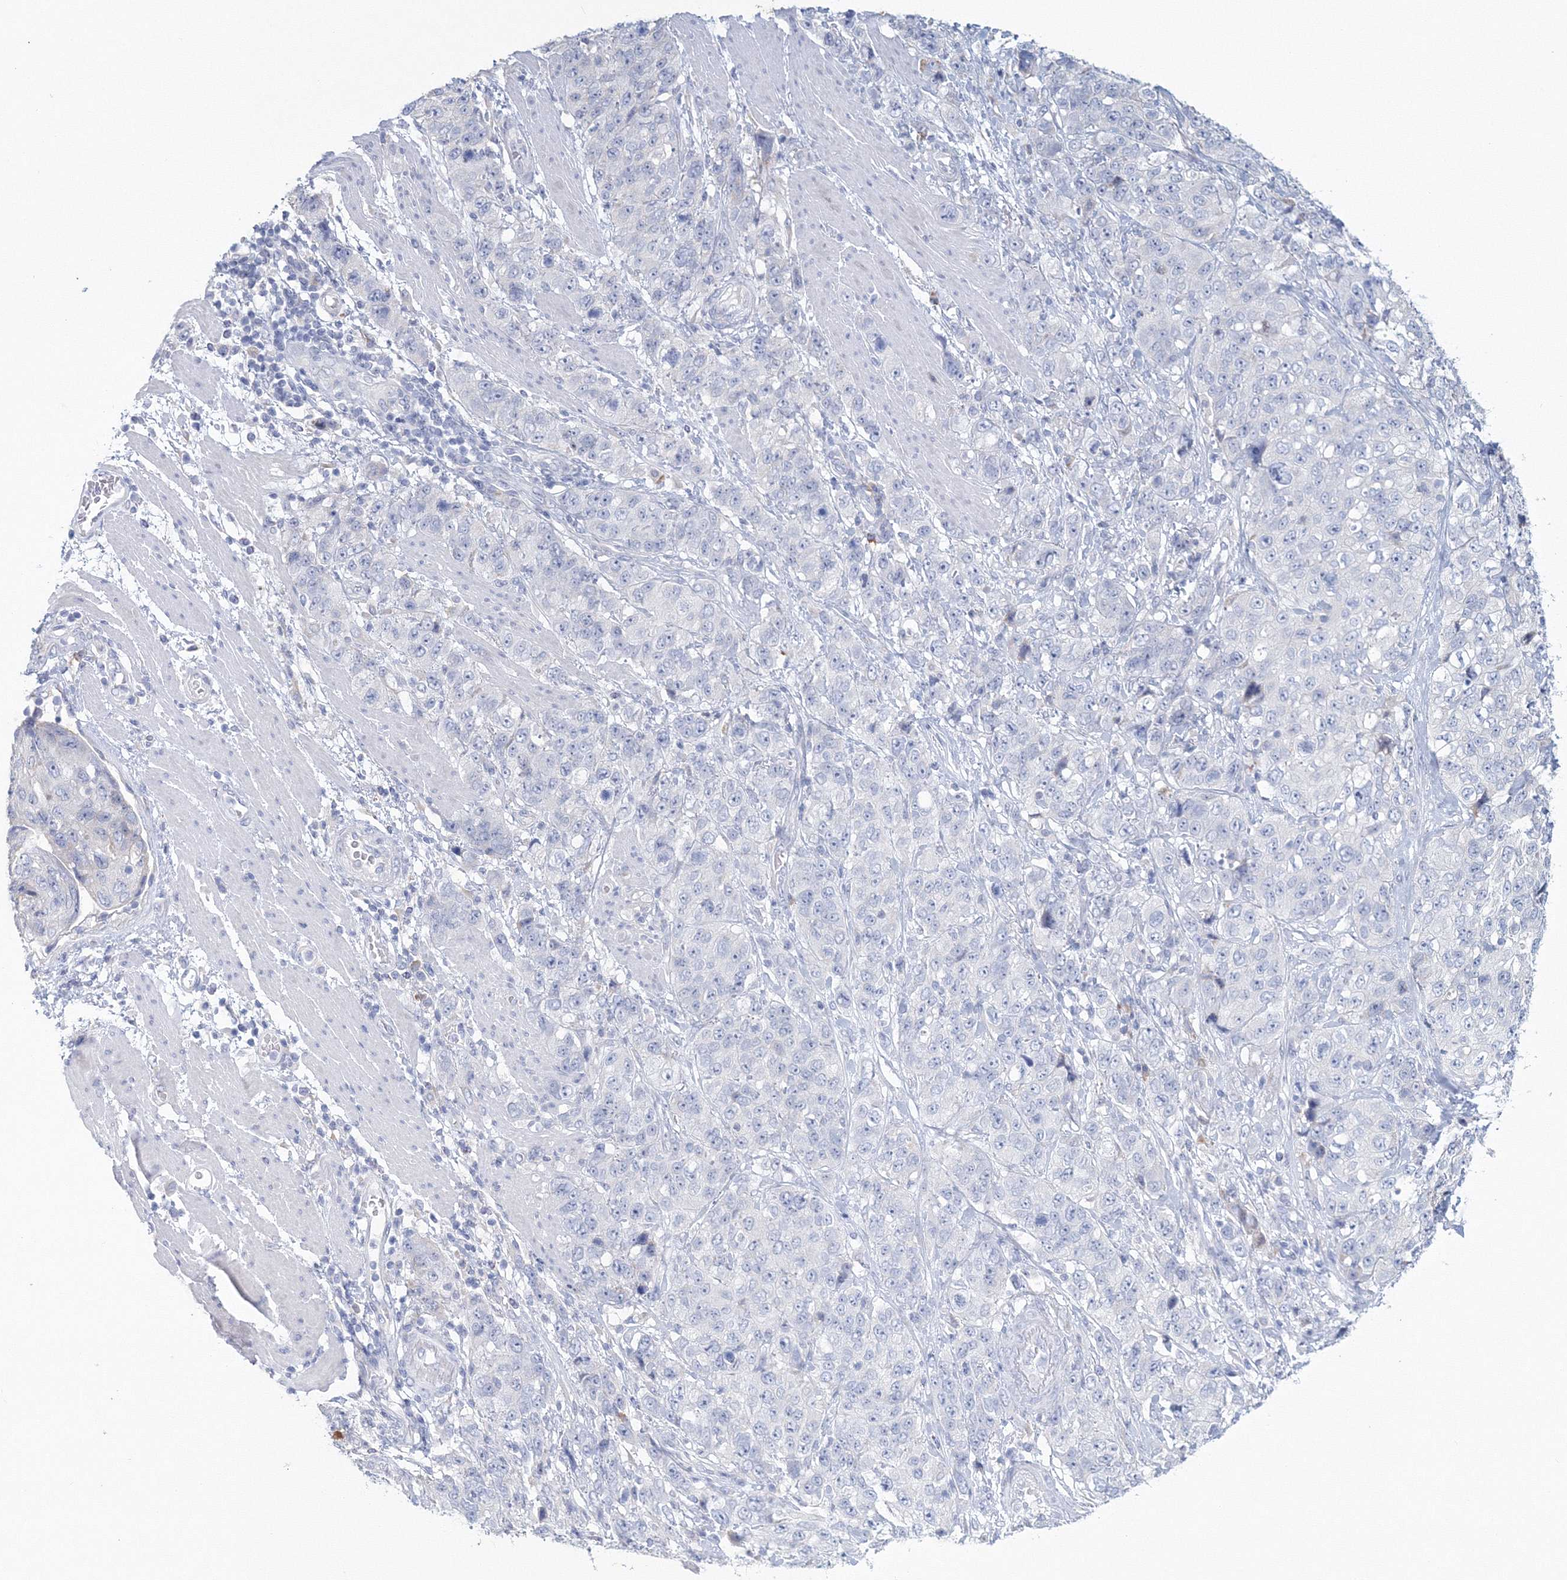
{"staining": {"intensity": "negative", "quantity": "none", "location": "none"}, "tissue": "stomach cancer", "cell_type": "Tumor cells", "image_type": "cancer", "snomed": [{"axis": "morphology", "description": "Adenocarcinoma, NOS"}, {"axis": "topography", "description": "Stomach"}], "caption": "DAB immunohistochemical staining of stomach cancer (adenocarcinoma) exhibits no significant positivity in tumor cells.", "gene": "VSIG1", "patient": {"sex": "male", "age": 48}}